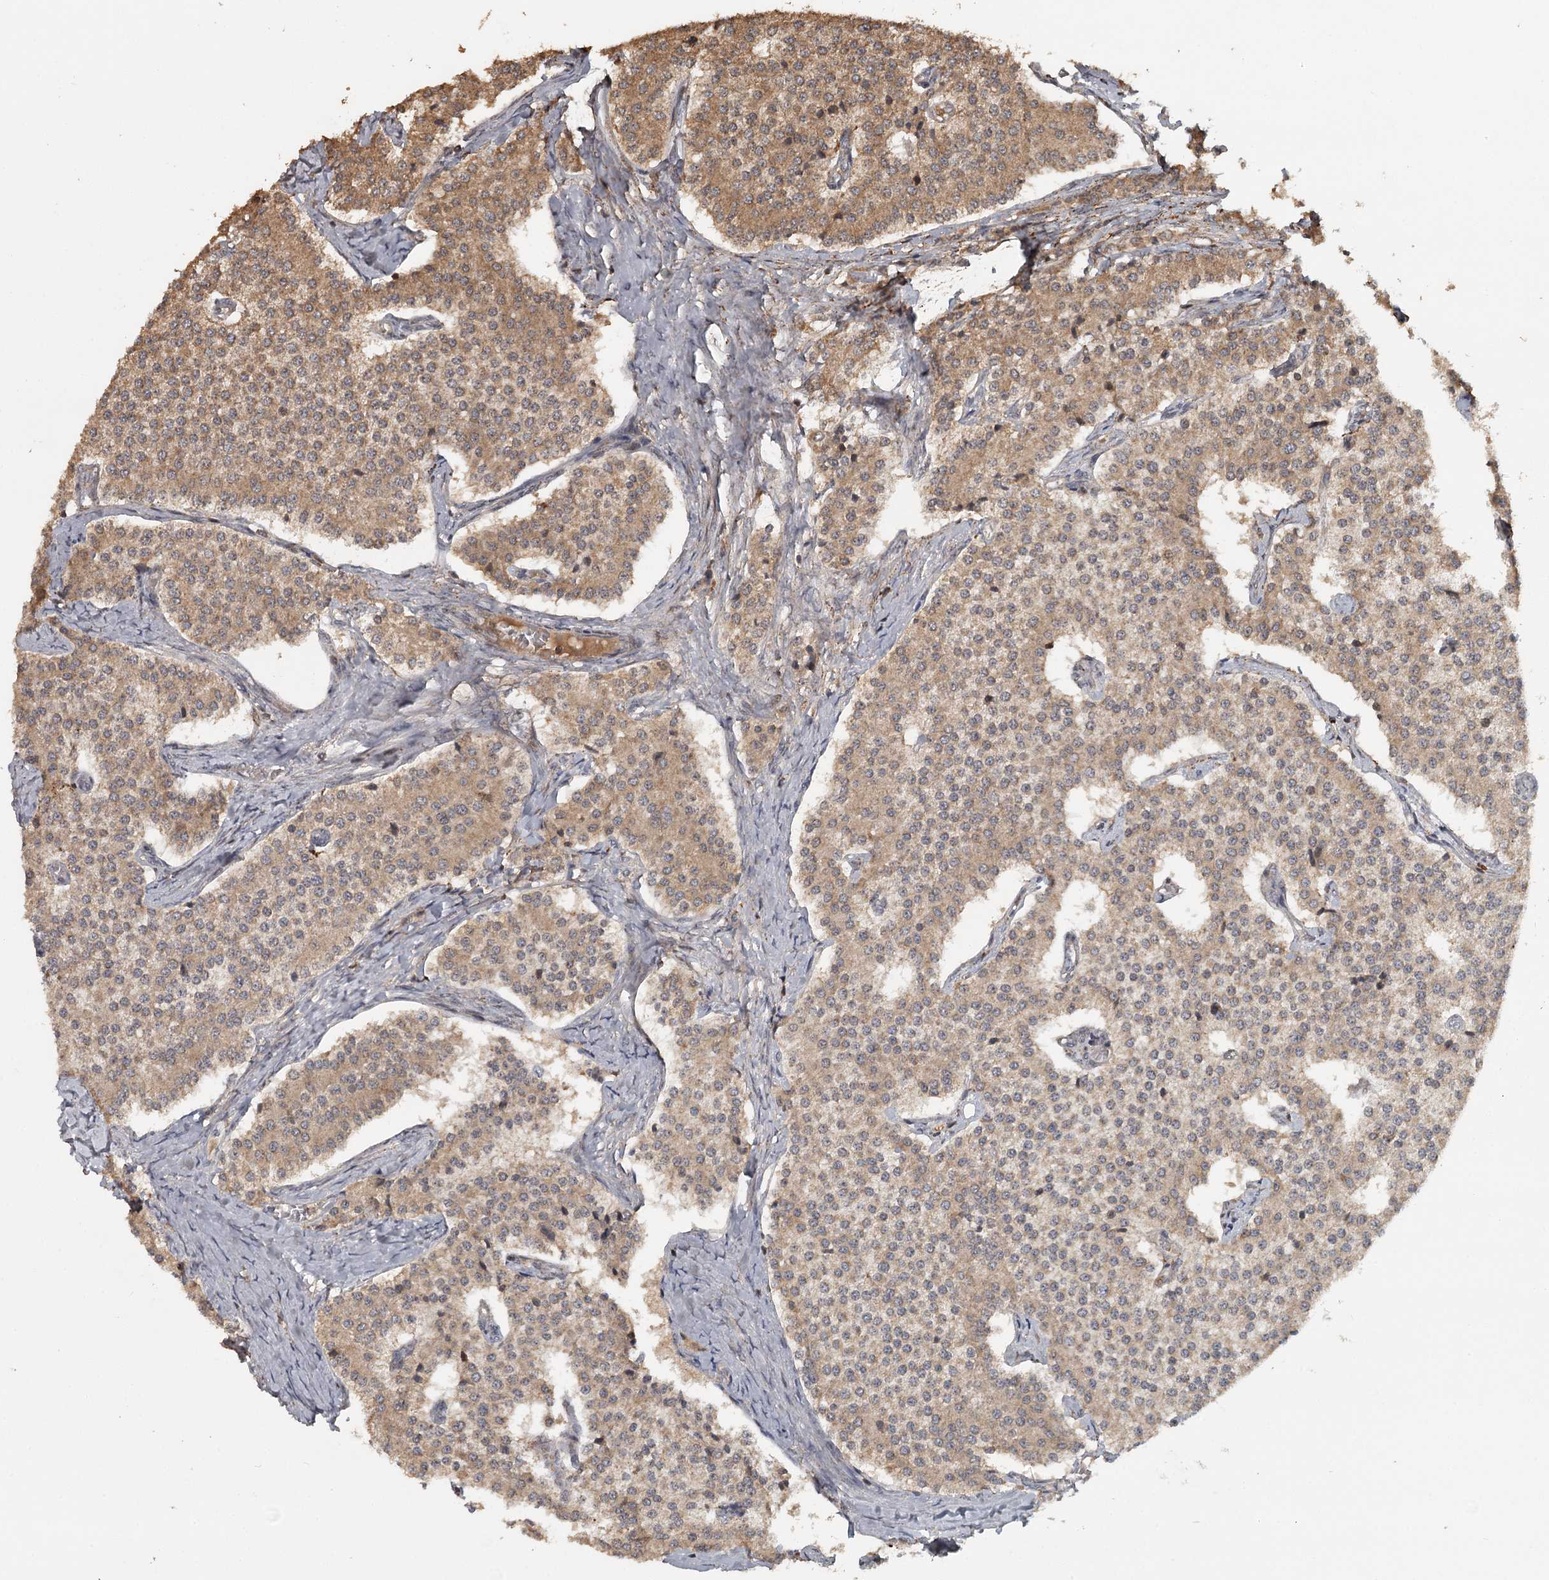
{"staining": {"intensity": "moderate", "quantity": ">75%", "location": "cytoplasmic/membranous"}, "tissue": "carcinoid", "cell_type": "Tumor cells", "image_type": "cancer", "snomed": [{"axis": "morphology", "description": "Carcinoid, malignant, NOS"}, {"axis": "topography", "description": "Colon"}], "caption": "The image shows immunohistochemical staining of carcinoid (malignant). There is moderate cytoplasmic/membranous positivity is appreciated in approximately >75% of tumor cells.", "gene": "FAXC", "patient": {"sex": "female", "age": 52}}